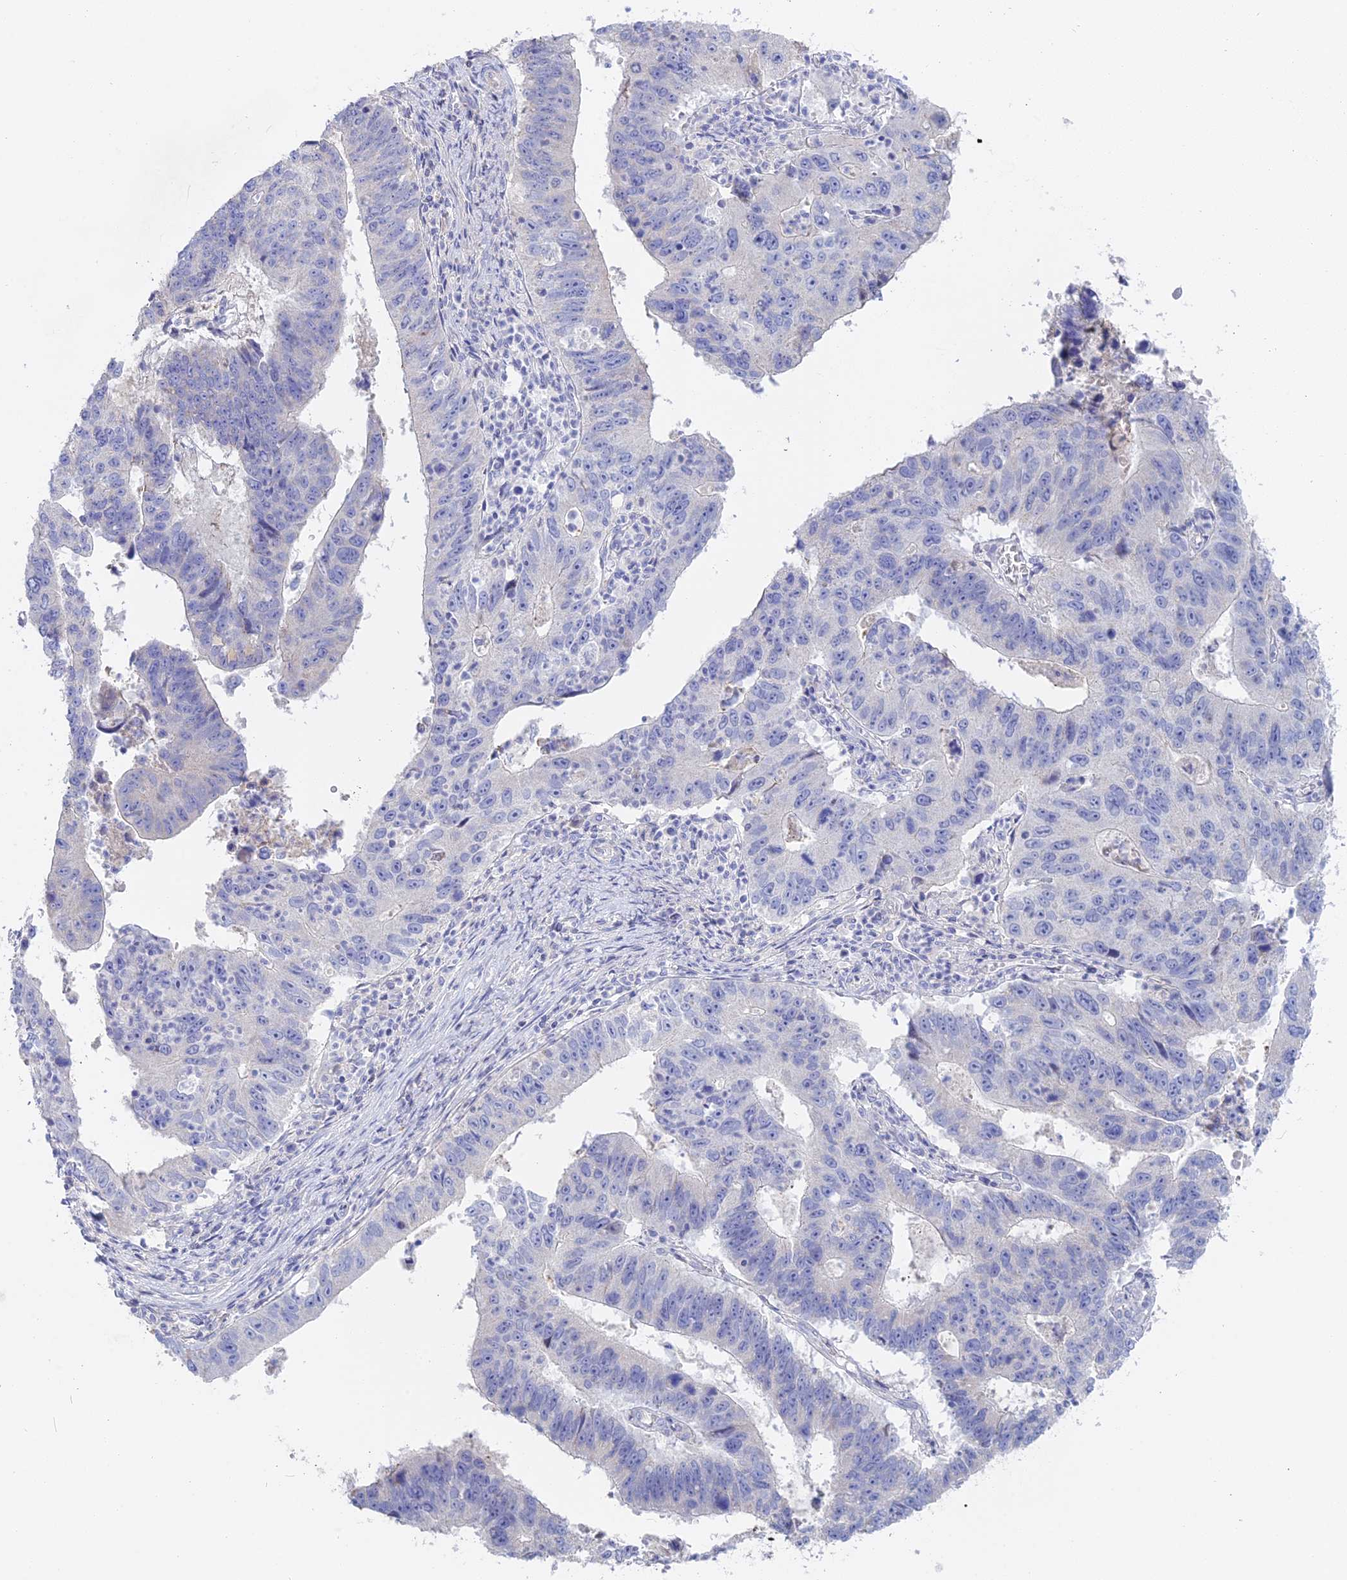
{"staining": {"intensity": "negative", "quantity": "none", "location": "none"}, "tissue": "stomach cancer", "cell_type": "Tumor cells", "image_type": "cancer", "snomed": [{"axis": "morphology", "description": "Adenocarcinoma, NOS"}, {"axis": "topography", "description": "Stomach"}], "caption": "An immunohistochemistry (IHC) micrograph of adenocarcinoma (stomach) is shown. There is no staining in tumor cells of adenocarcinoma (stomach).", "gene": "ADGRA1", "patient": {"sex": "male", "age": 59}}